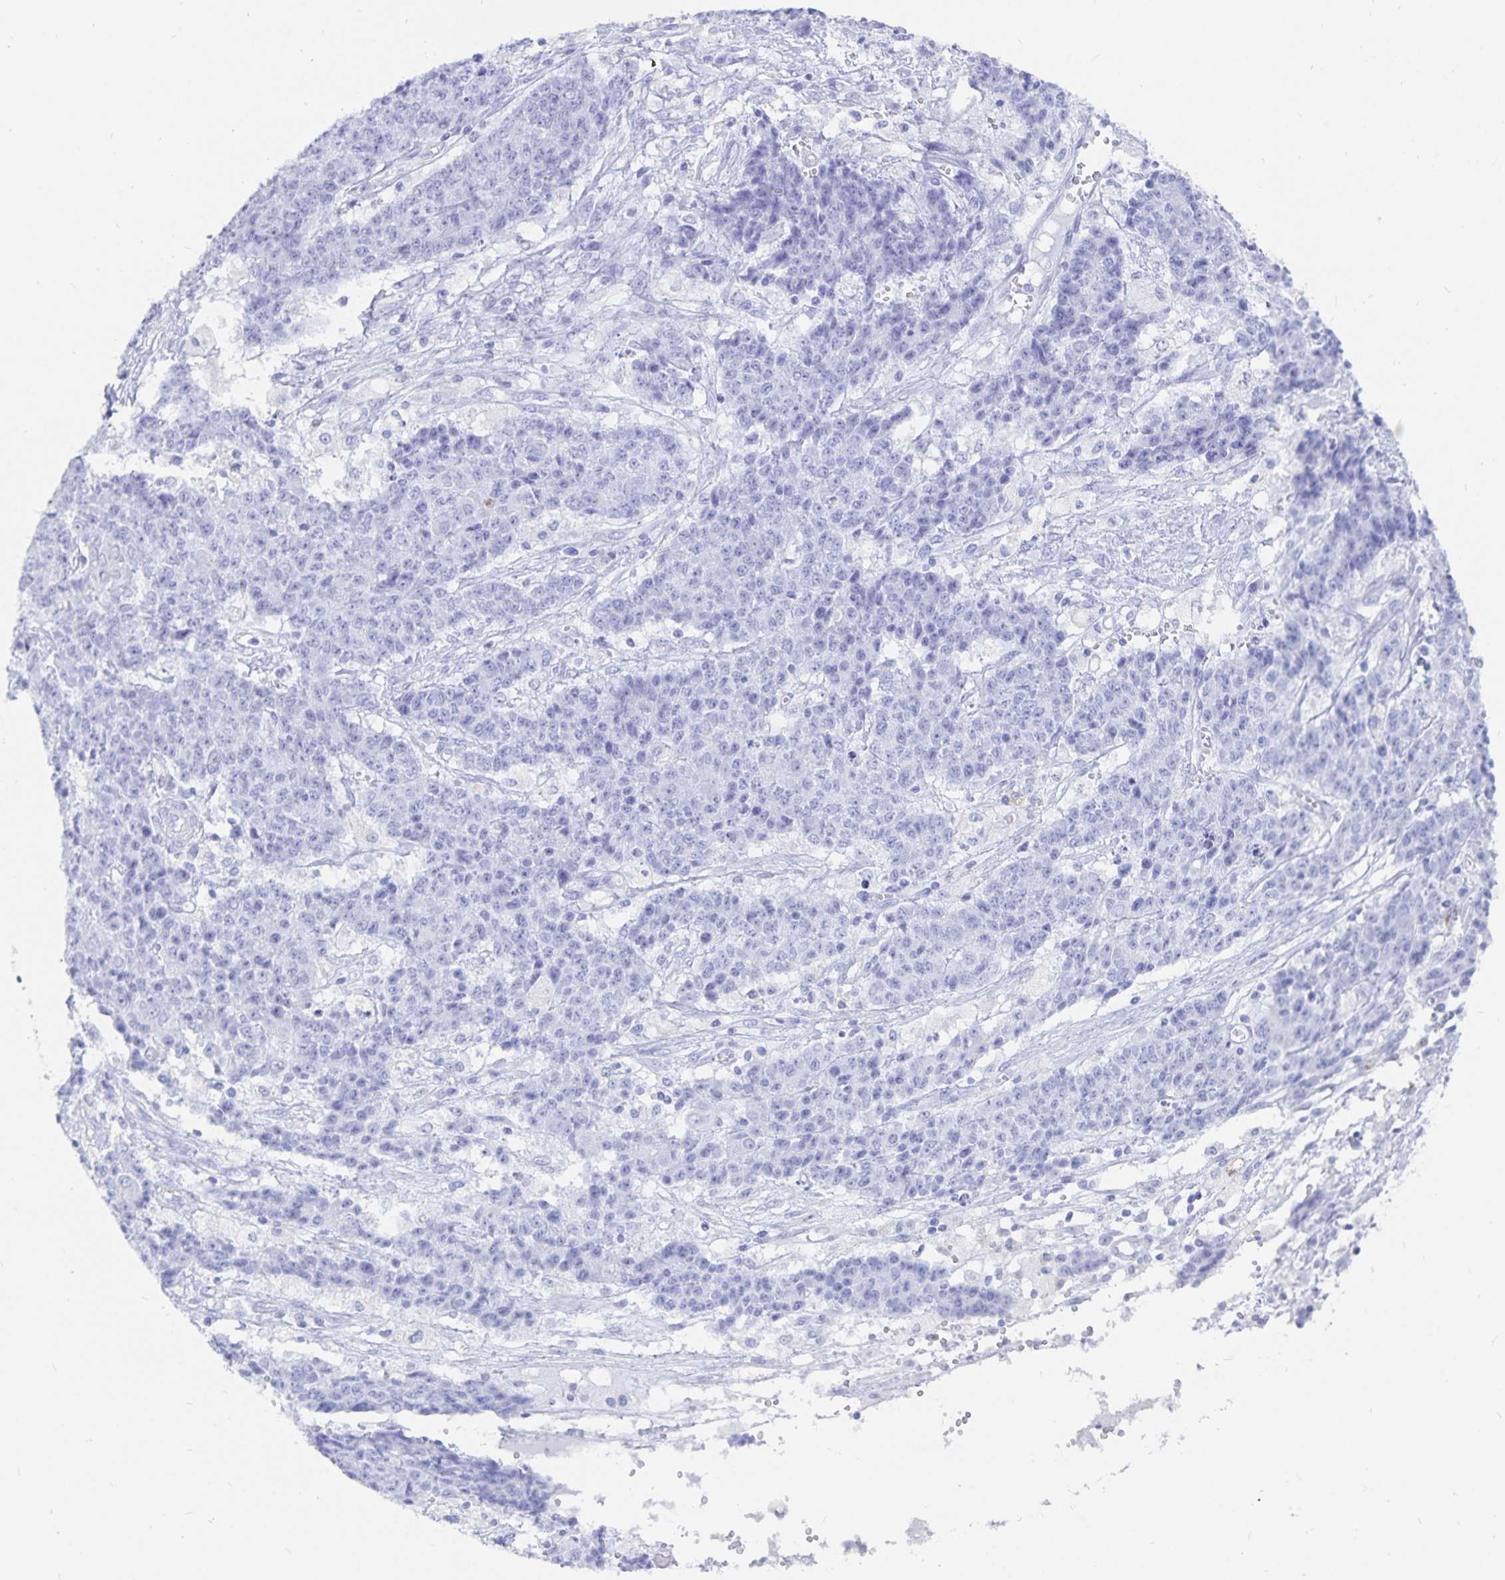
{"staining": {"intensity": "negative", "quantity": "none", "location": "none"}, "tissue": "ovarian cancer", "cell_type": "Tumor cells", "image_type": "cancer", "snomed": [{"axis": "morphology", "description": "Carcinoma, endometroid"}, {"axis": "topography", "description": "Ovary"}], "caption": "Tumor cells are negative for protein expression in human ovarian cancer (endometroid carcinoma).", "gene": "INSL5", "patient": {"sex": "female", "age": 42}}